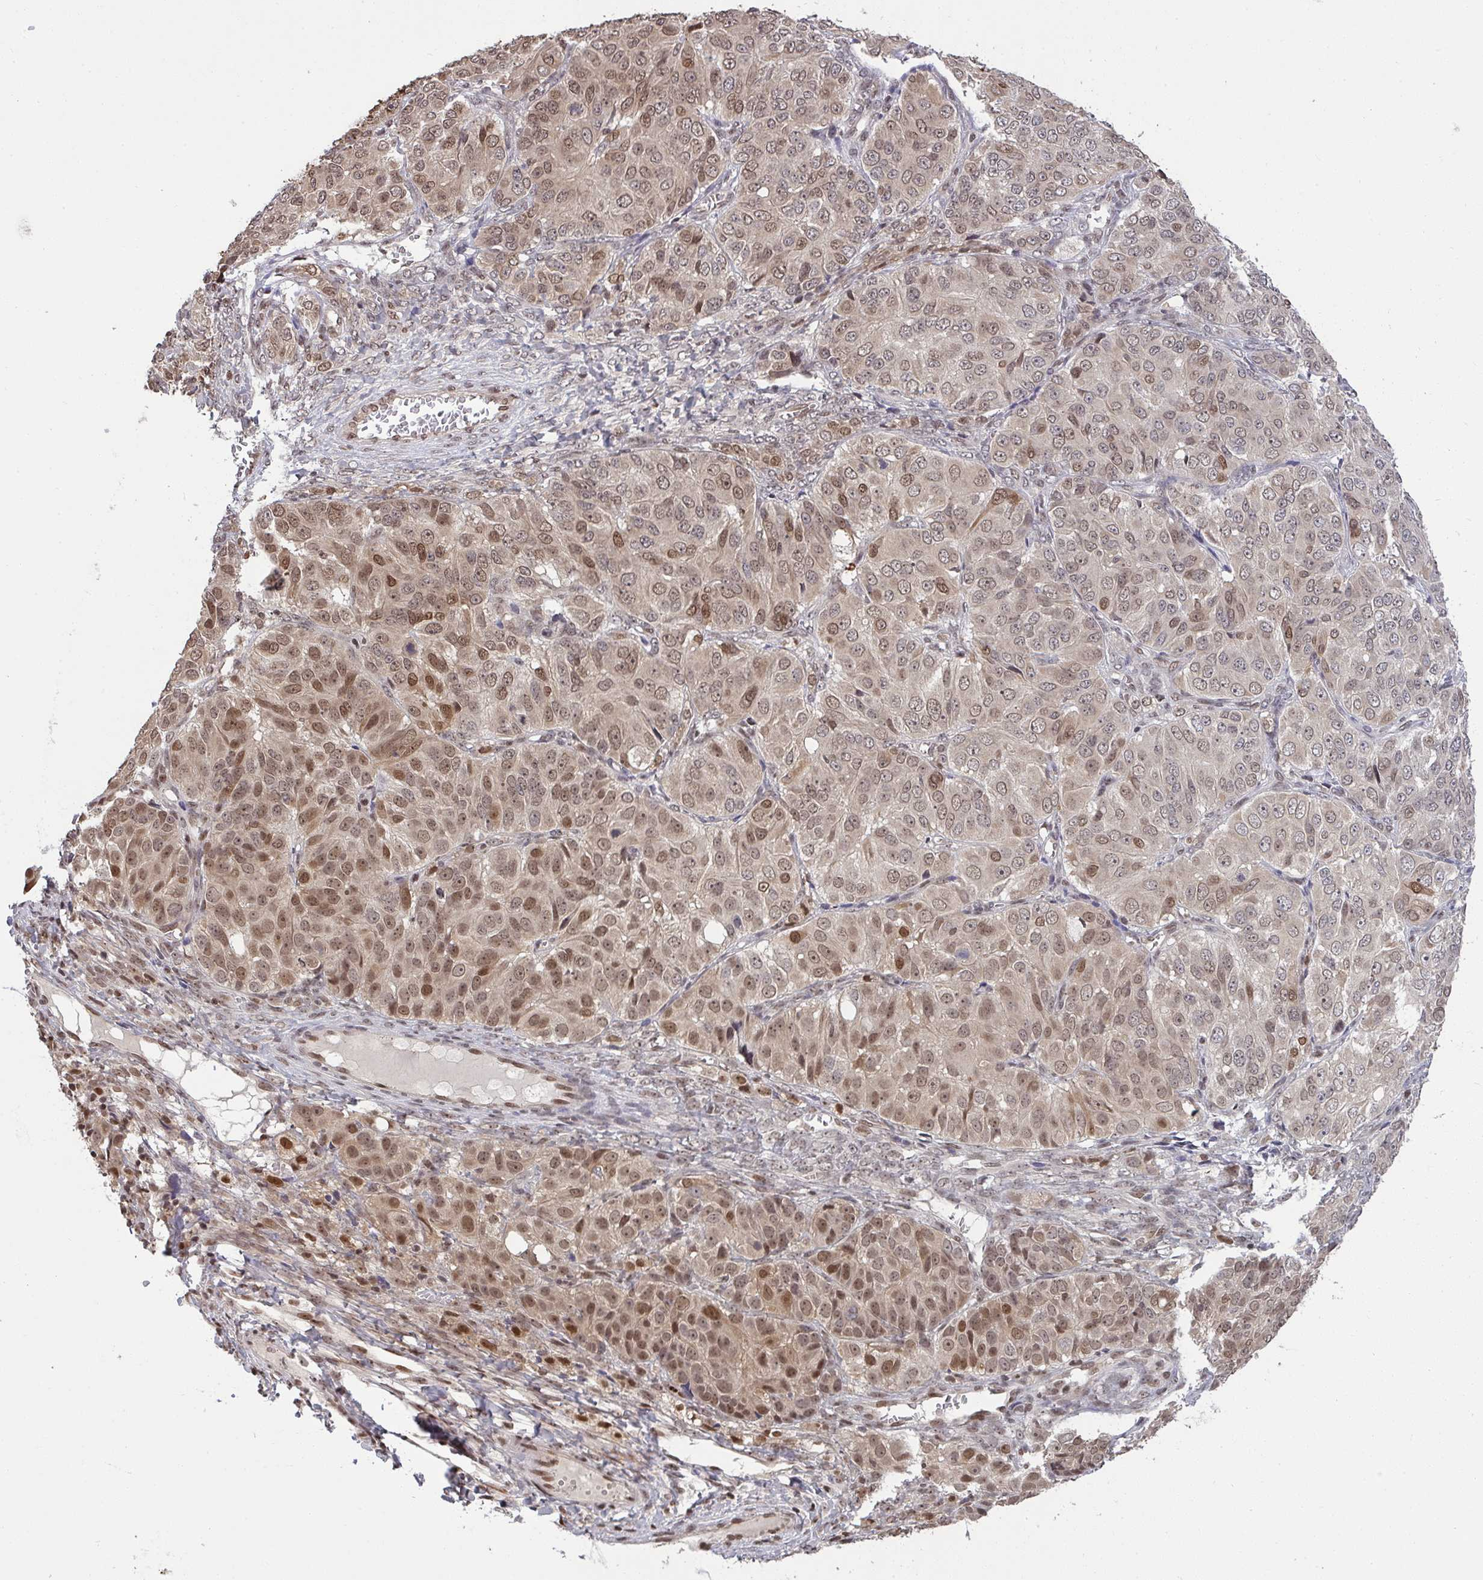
{"staining": {"intensity": "moderate", "quantity": "25%-75%", "location": "nuclear"}, "tissue": "ovarian cancer", "cell_type": "Tumor cells", "image_type": "cancer", "snomed": [{"axis": "morphology", "description": "Carcinoma, endometroid"}, {"axis": "topography", "description": "Ovary"}], "caption": "Ovarian endometroid carcinoma tissue displays moderate nuclear staining in approximately 25%-75% of tumor cells, visualized by immunohistochemistry.", "gene": "UXT", "patient": {"sex": "female", "age": 51}}